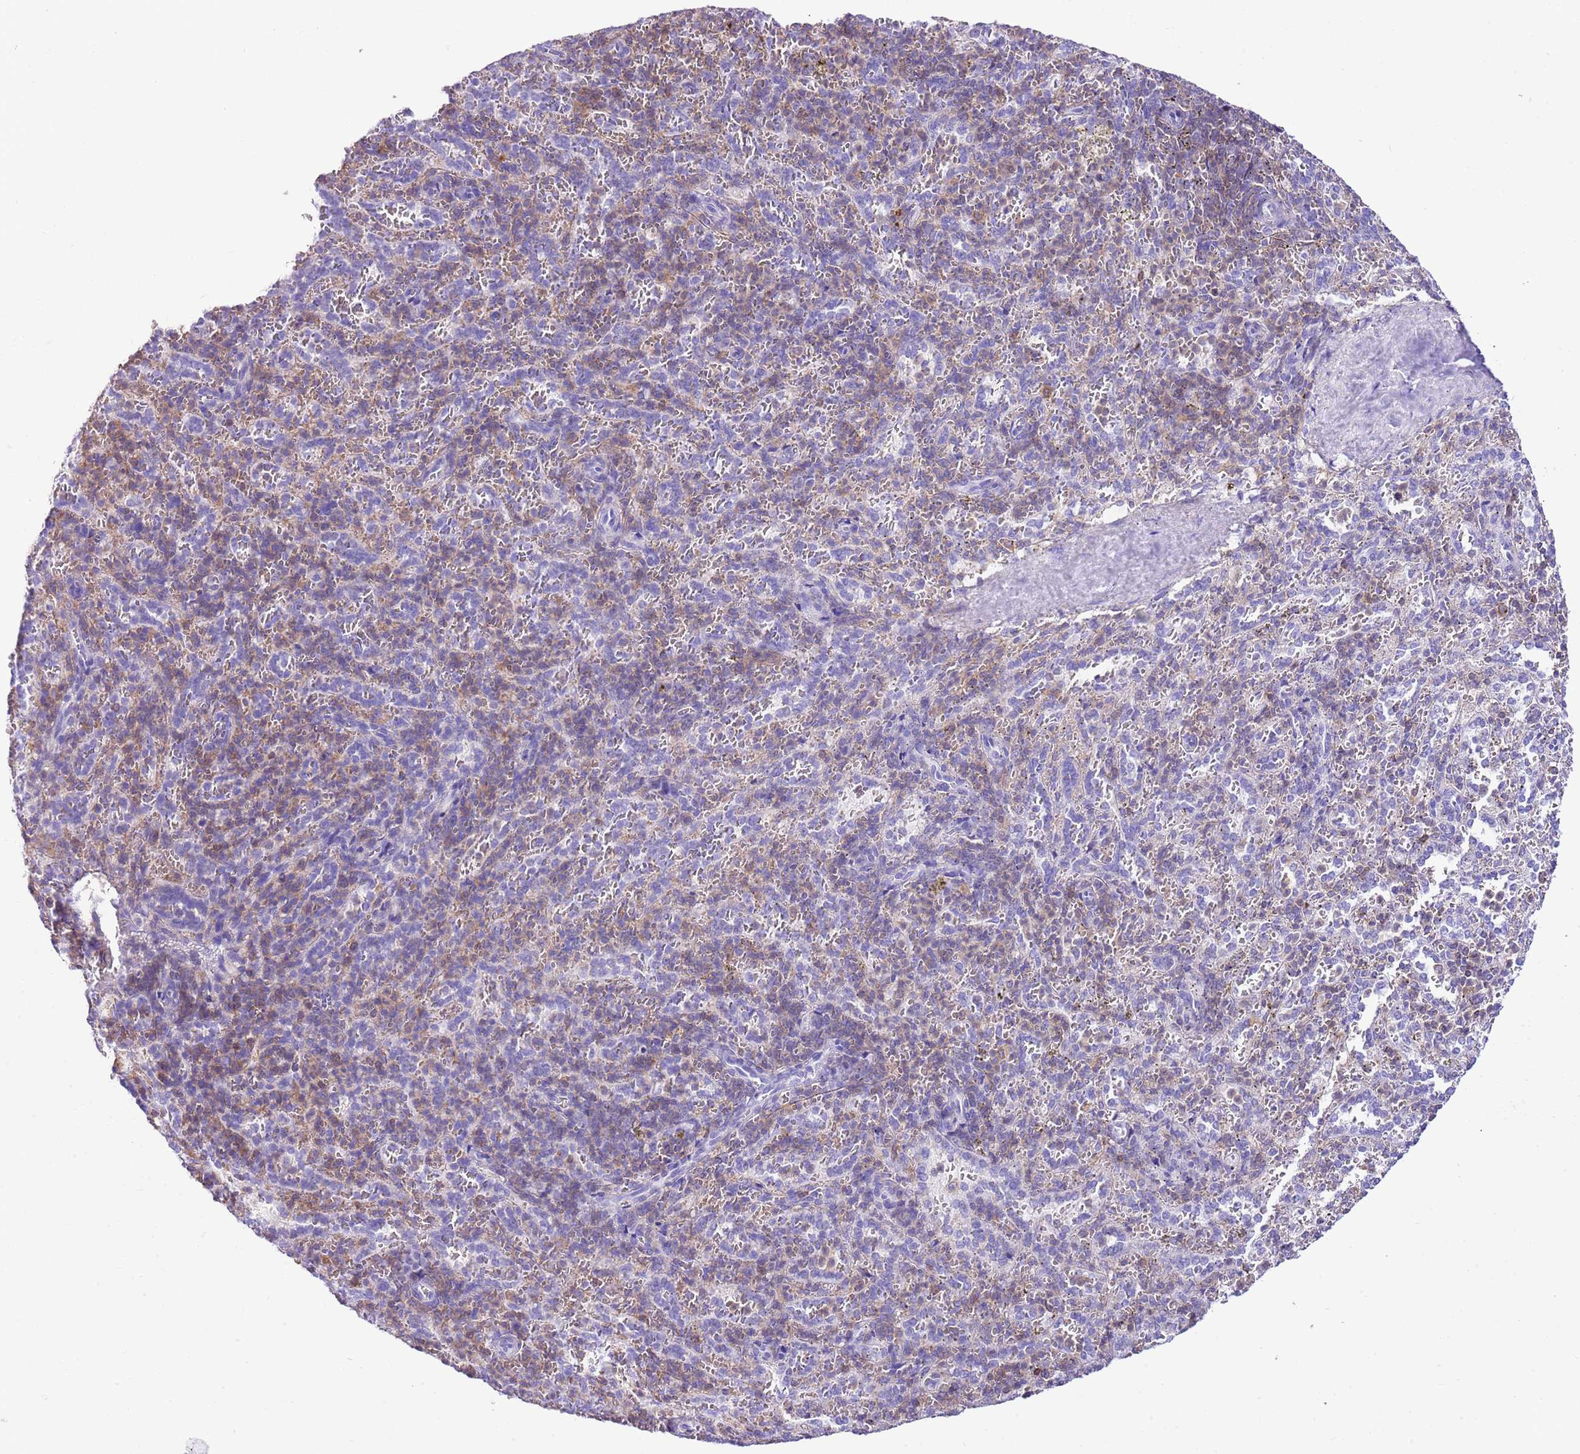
{"staining": {"intensity": "weak", "quantity": "25%-75%", "location": "cytoplasmic/membranous"}, "tissue": "spleen", "cell_type": "Cells in red pulp", "image_type": "normal", "snomed": [{"axis": "morphology", "description": "Normal tissue, NOS"}, {"axis": "topography", "description": "Spleen"}], "caption": "The histopathology image demonstrates staining of benign spleen, revealing weak cytoplasmic/membranous protein positivity (brown color) within cells in red pulp.", "gene": "CNN2", "patient": {"sex": "female", "age": 21}}